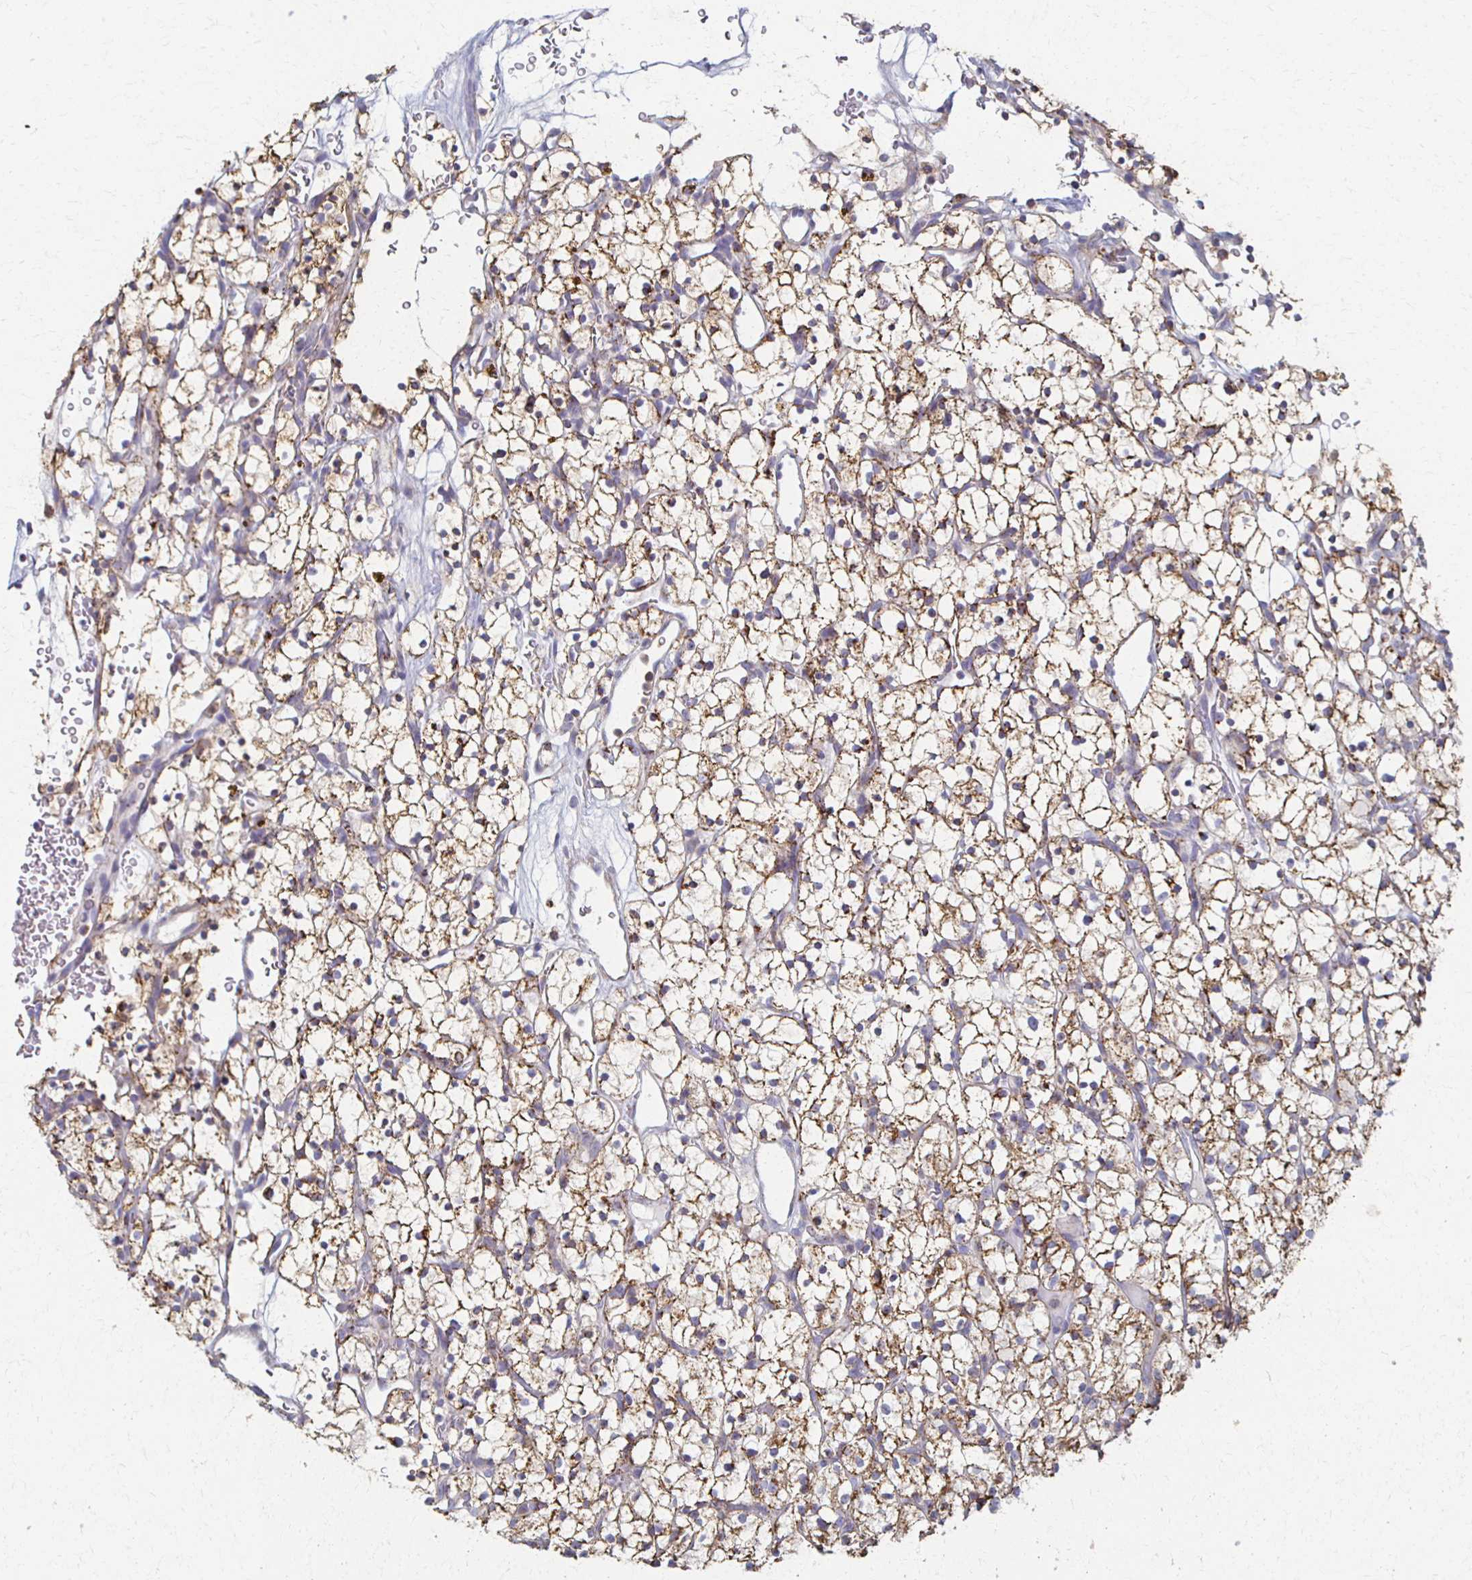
{"staining": {"intensity": "weak", "quantity": ">75%", "location": "cytoplasmic/membranous"}, "tissue": "renal cancer", "cell_type": "Tumor cells", "image_type": "cancer", "snomed": [{"axis": "morphology", "description": "Adenocarcinoma, NOS"}, {"axis": "topography", "description": "Kidney"}], "caption": "Renal adenocarcinoma was stained to show a protein in brown. There is low levels of weak cytoplasmic/membranous positivity in approximately >75% of tumor cells. The staining was performed using DAB (3,3'-diaminobenzidine) to visualize the protein expression in brown, while the nuclei were stained in blue with hematoxylin (Magnification: 20x).", "gene": "CX3CR1", "patient": {"sex": "female", "age": 64}}